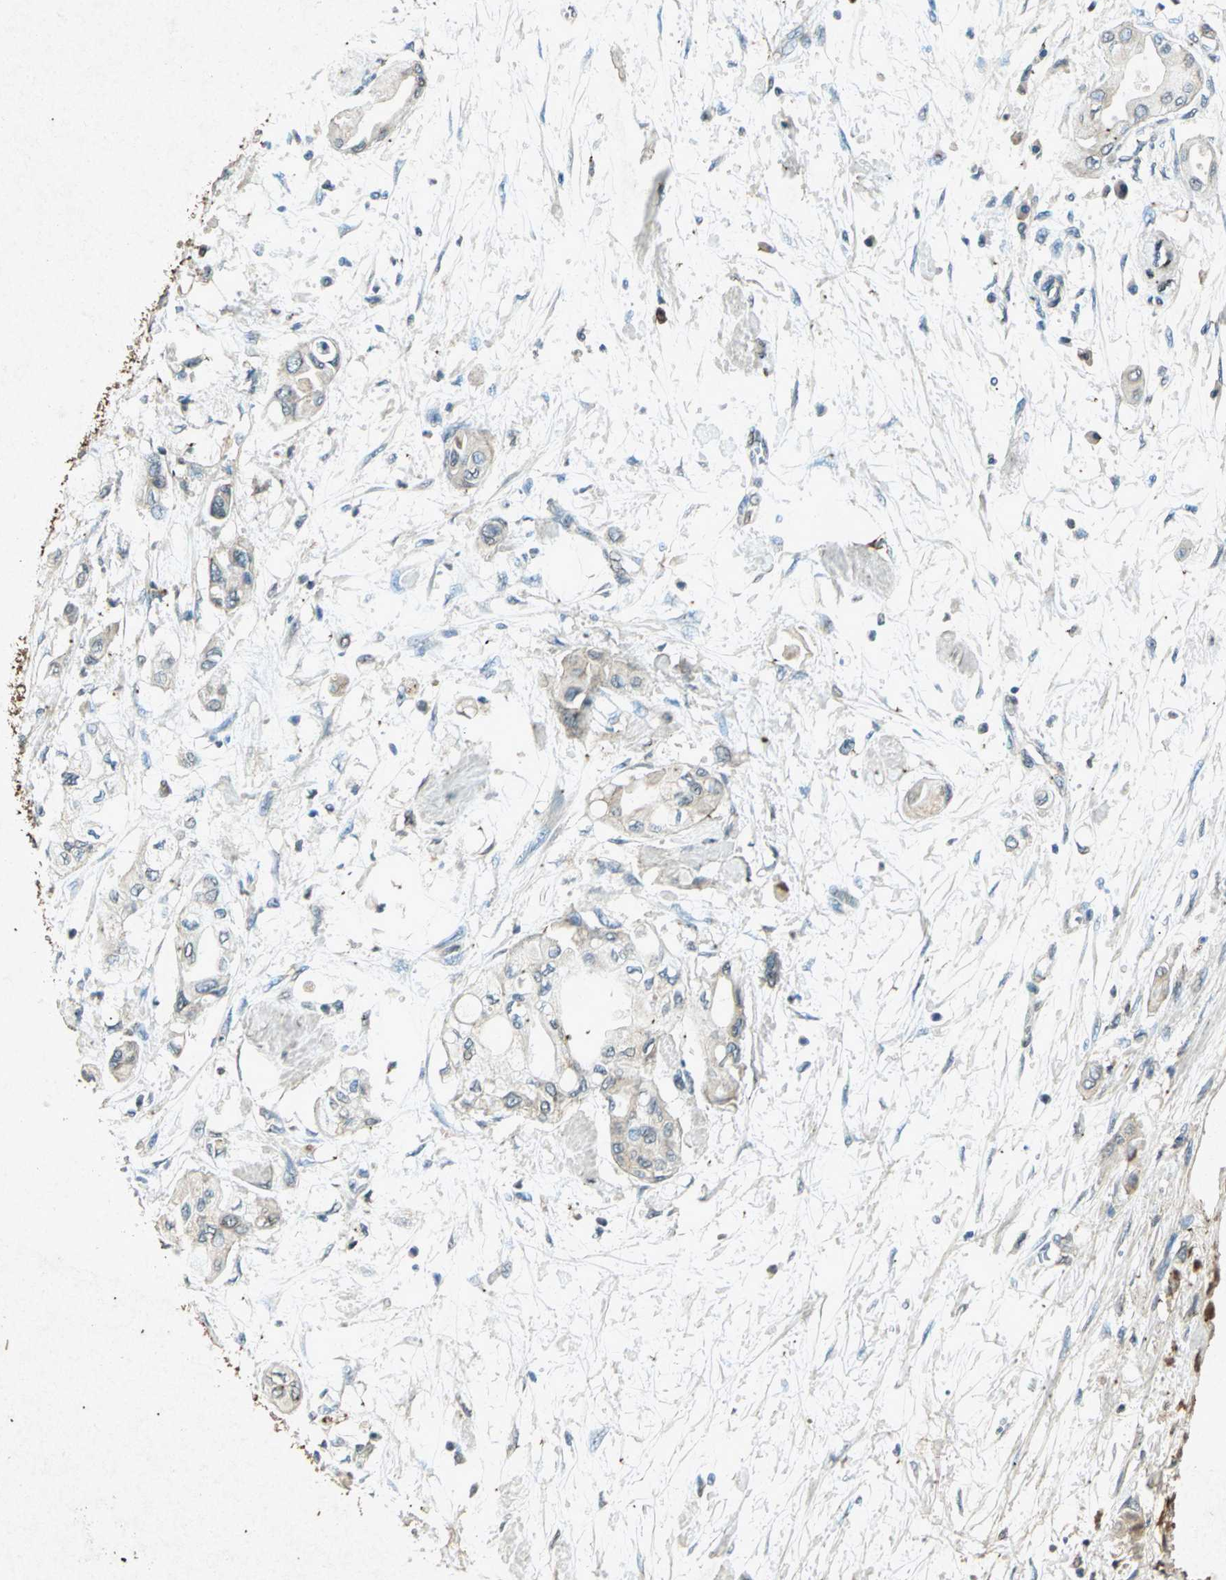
{"staining": {"intensity": "weak", "quantity": "<25%", "location": "cytoplasmic/membranous"}, "tissue": "pancreatic cancer", "cell_type": "Tumor cells", "image_type": "cancer", "snomed": [{"axis": "morphology", "description": "Adenocarcinoma, NOS"}, {"axis": "morphology", "description": "Adenocarcinoma, metastatic, NOS"}, {"axis": "topography", "description": "Lymph node"}, {"axis": "topography", "description": "Pancreas"}, {"axis": "topography", "description": "Duodenum"}], "caption": "DAB immunohistochemical staining of human adenocarcinoma (pancreatic) shows no significant staining in tumor cells. (Immunohistochemistry, brightfield microscopy, high magnification).", "gene": "PSEN1", "patient": {"sex": "female", "age": 64}}